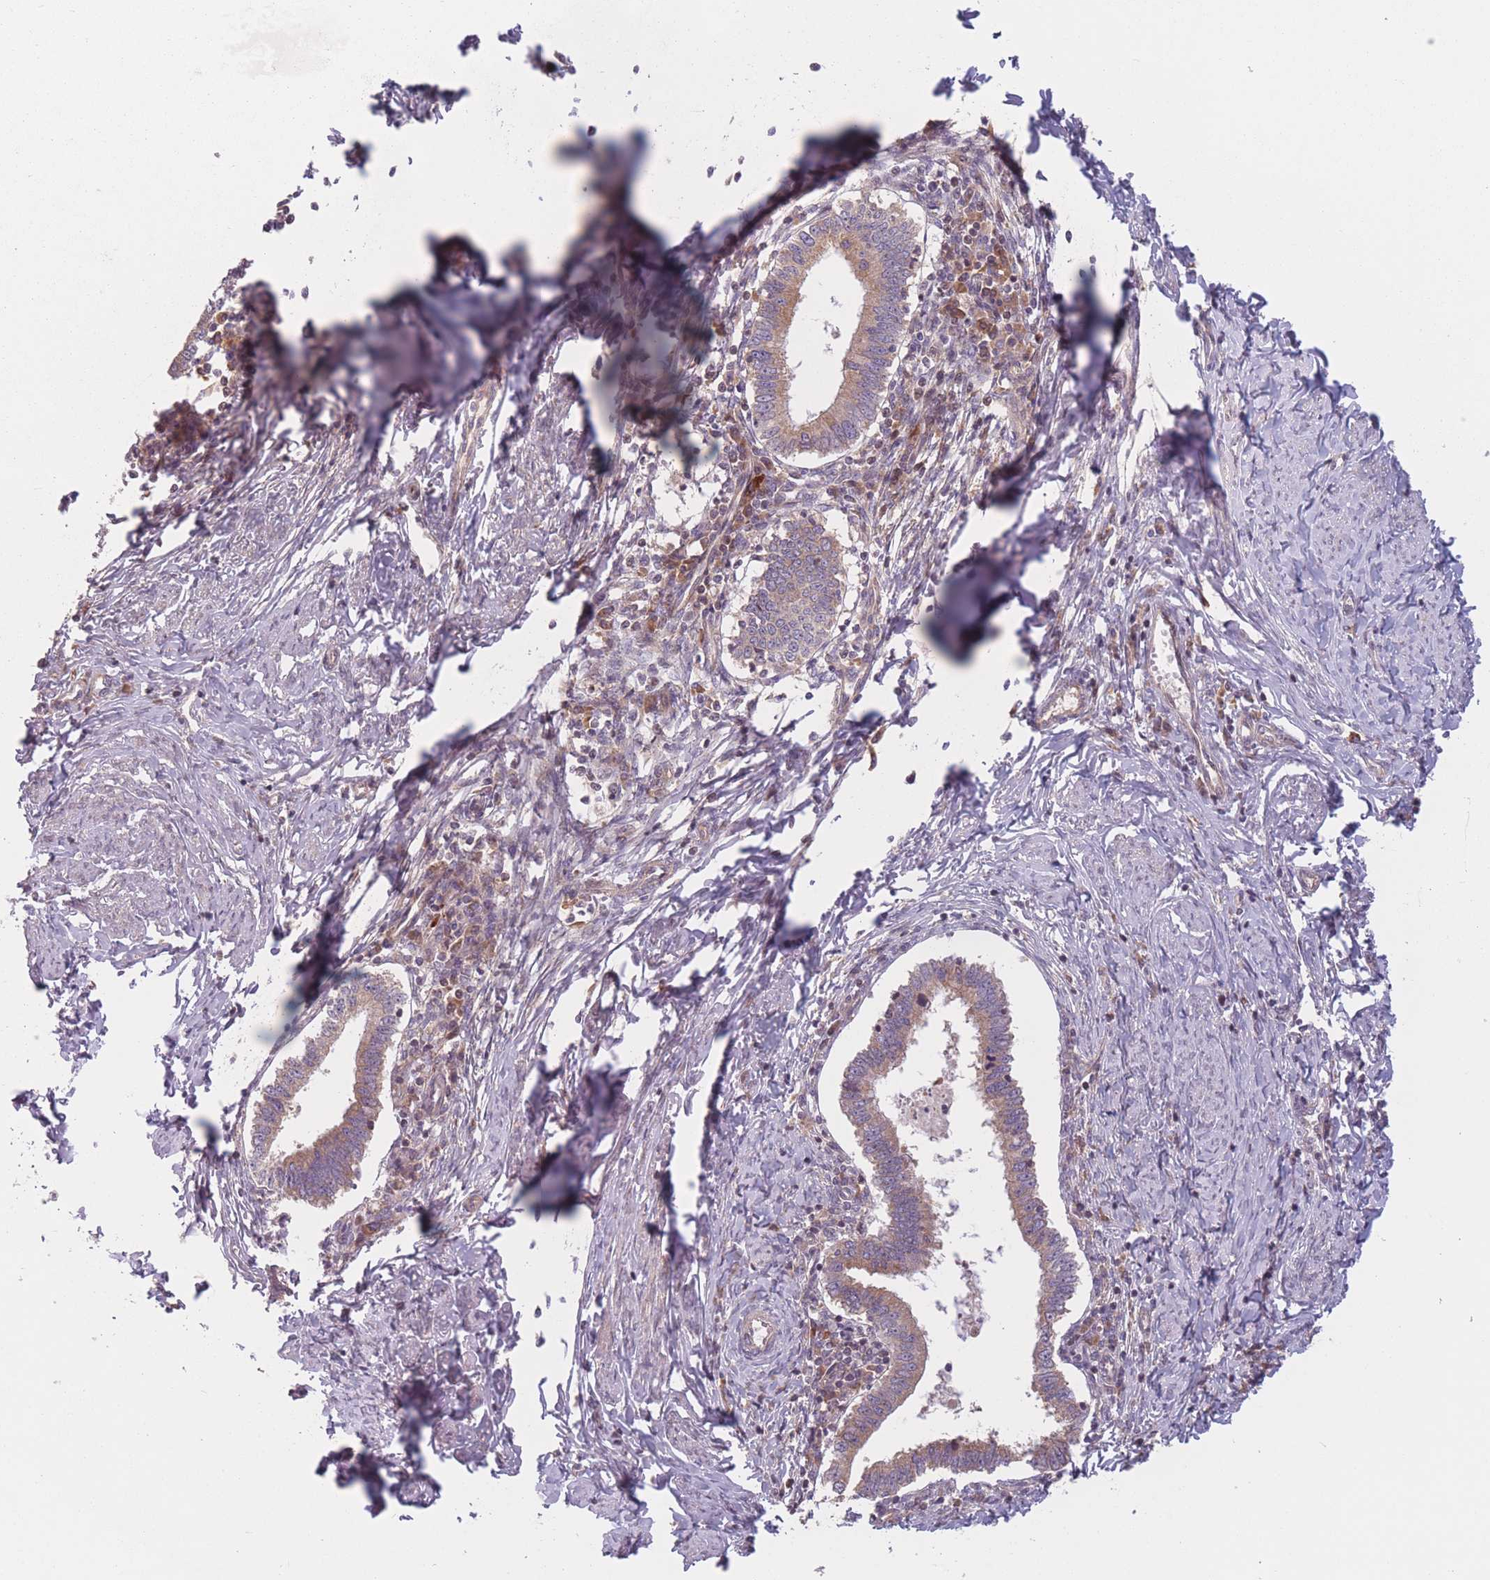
{"staining": {"intensity": "moderate", "quantity": ">75%", "location": "cytoplasmic/membranous"}, "tissue": "cervical cancer", "cell_type": "Tumor cells", "image_type": "cancer", "snomed": [{"axis": "morphology", "description": "Adenocarcinoma, NOS"}, {"axis": "topography", "description": "Cervix"}], "caption": "Human adenocarcinoma (cervical) stained for a protein (brown) exhibits moderate cytoplasmic/membranous positive staining in about >75% of tumor cells.", "gene": "WASHC2A", "patient": {"sex": "female", "age": 36}}